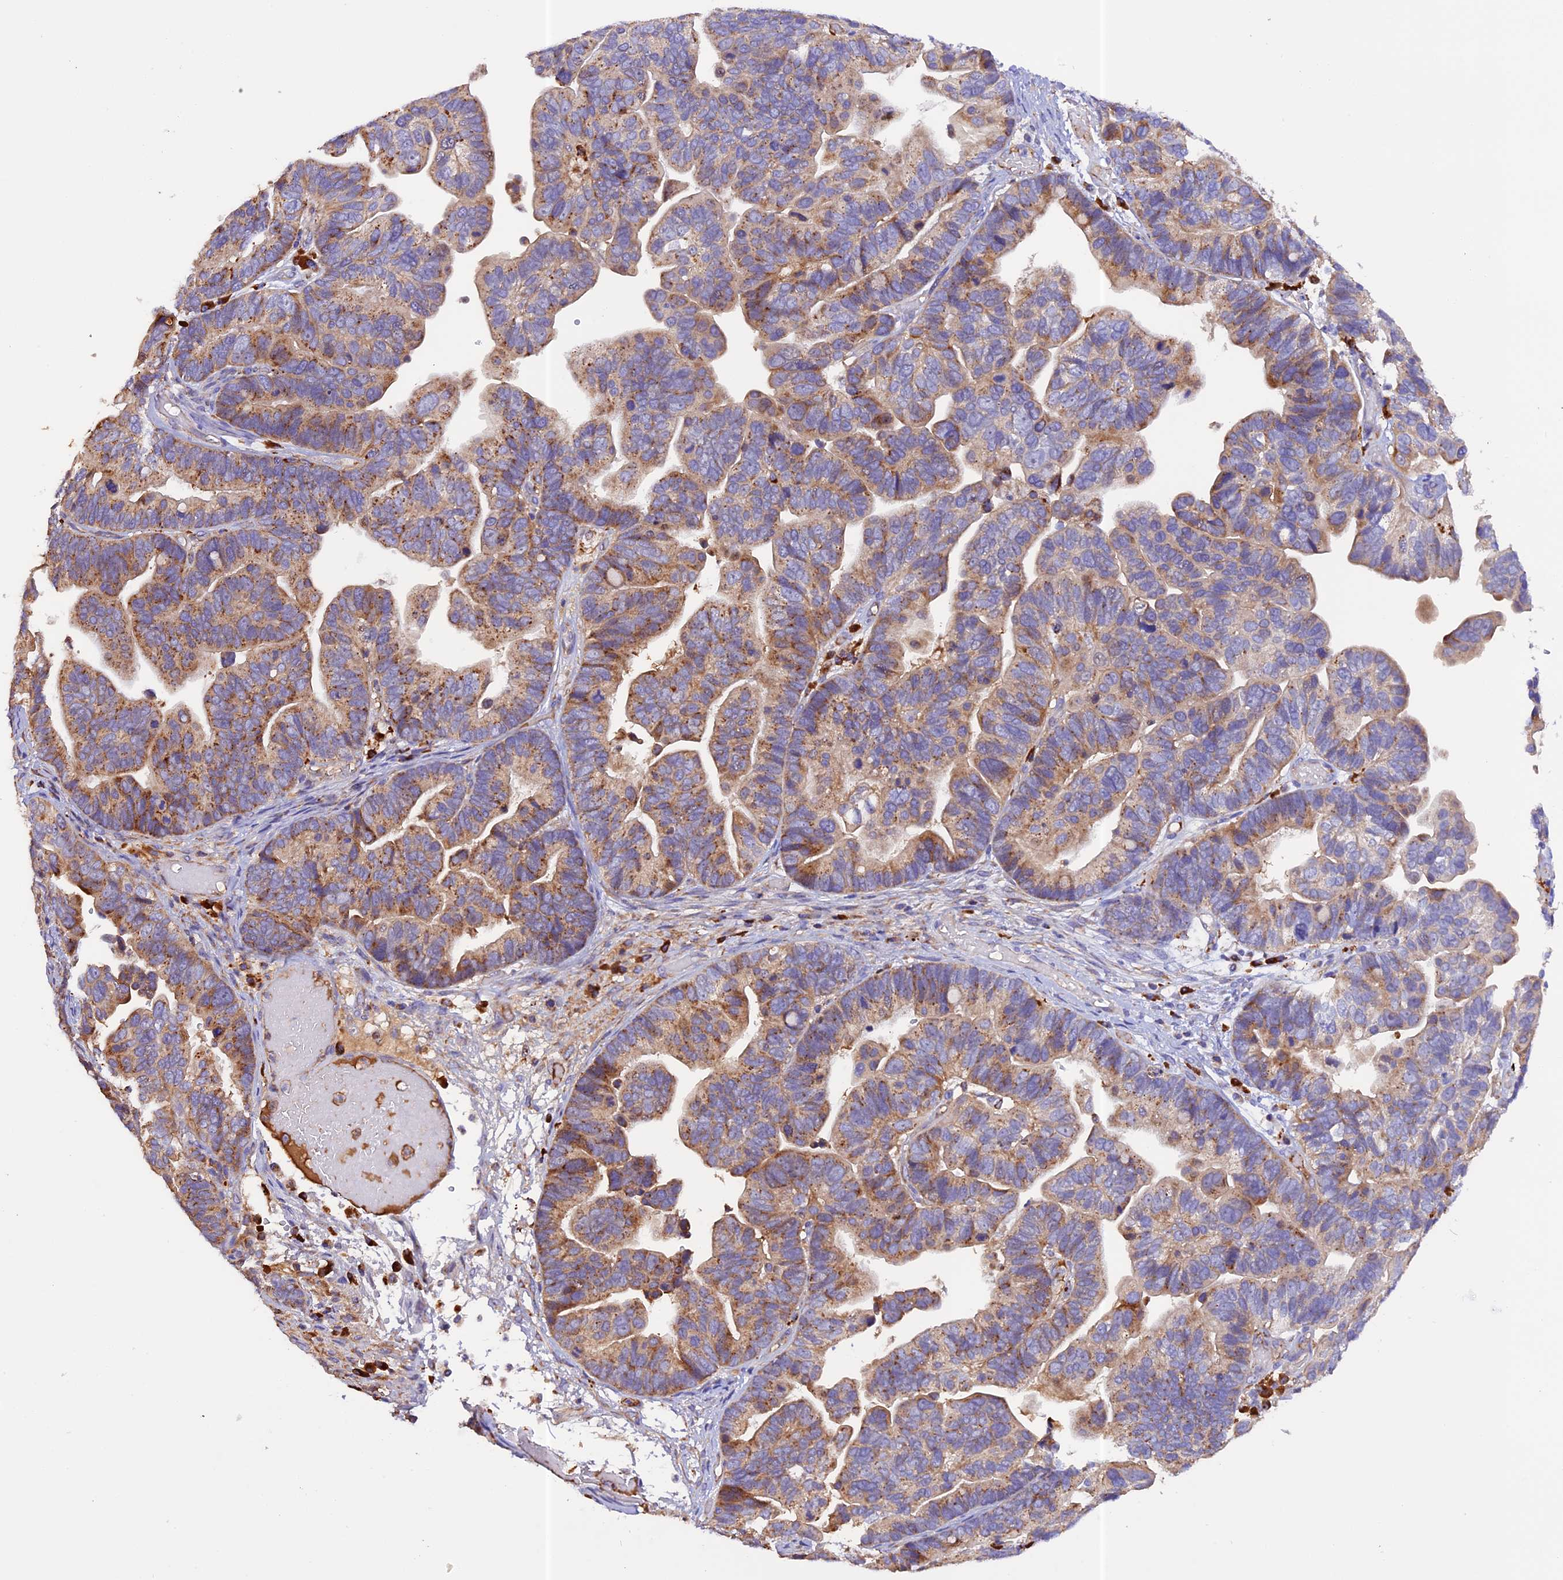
{"staining": {"intensity": "moderate", "quantity": ">75%", "location": "cytoplasmic/membranous"}, "tissue": "ovarian cancer", "cell_type": "Tumor cells", "image_type": "cancer", "snomed": [{"axis": "morphology", "description": "Cystadenocarcinoma, serous, NOS"}, {"axis": "topography", "description": "Ovary"}], "caption": "Ovarian cancer stained with a brown dye reveals moderate cytoplasmic/membranous positive staining in approximately >75% of tumor cells.", "gene": "METTL22", "patient": {"sex": "female", "age": 56}}